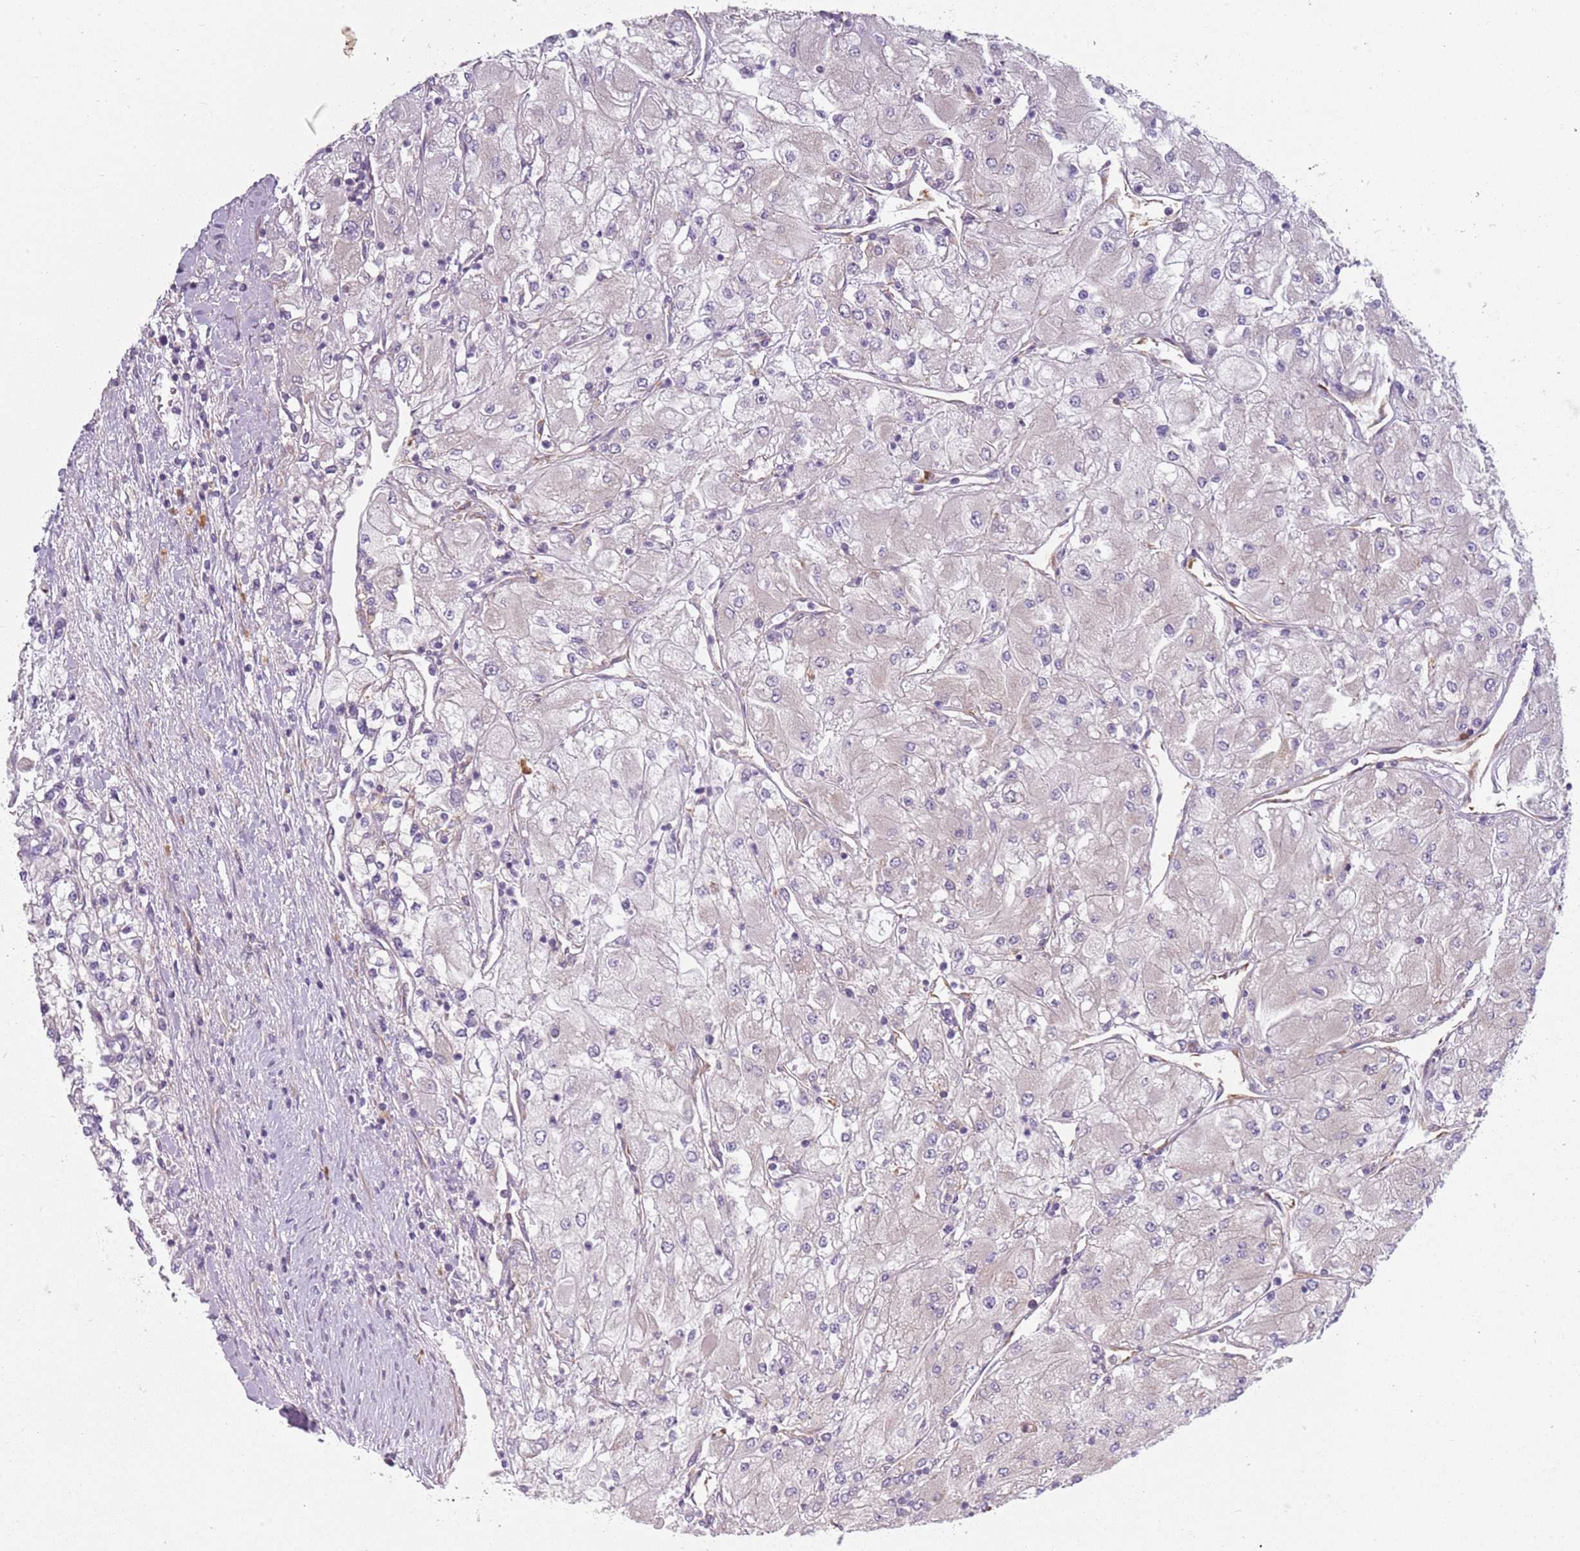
{"staining": {"intensity": "negative", "quantity": "none", "location": "none"}, "tissue": "renal cancer", "cell_type": "Tumor cells", "image_type": "cancer", "snomed": [{"axis": "morphology", "description": "Adenocarcinoma, NOS"}, {"axis": "topography", "description": "Kidney"}], "caption": "Tumor cells show no significant expression in renal cancer (adenocarcinoma). Nuclei are stained in blue.", "gene": "RPS28", "patient": {"sex": "male", "age": 80}}